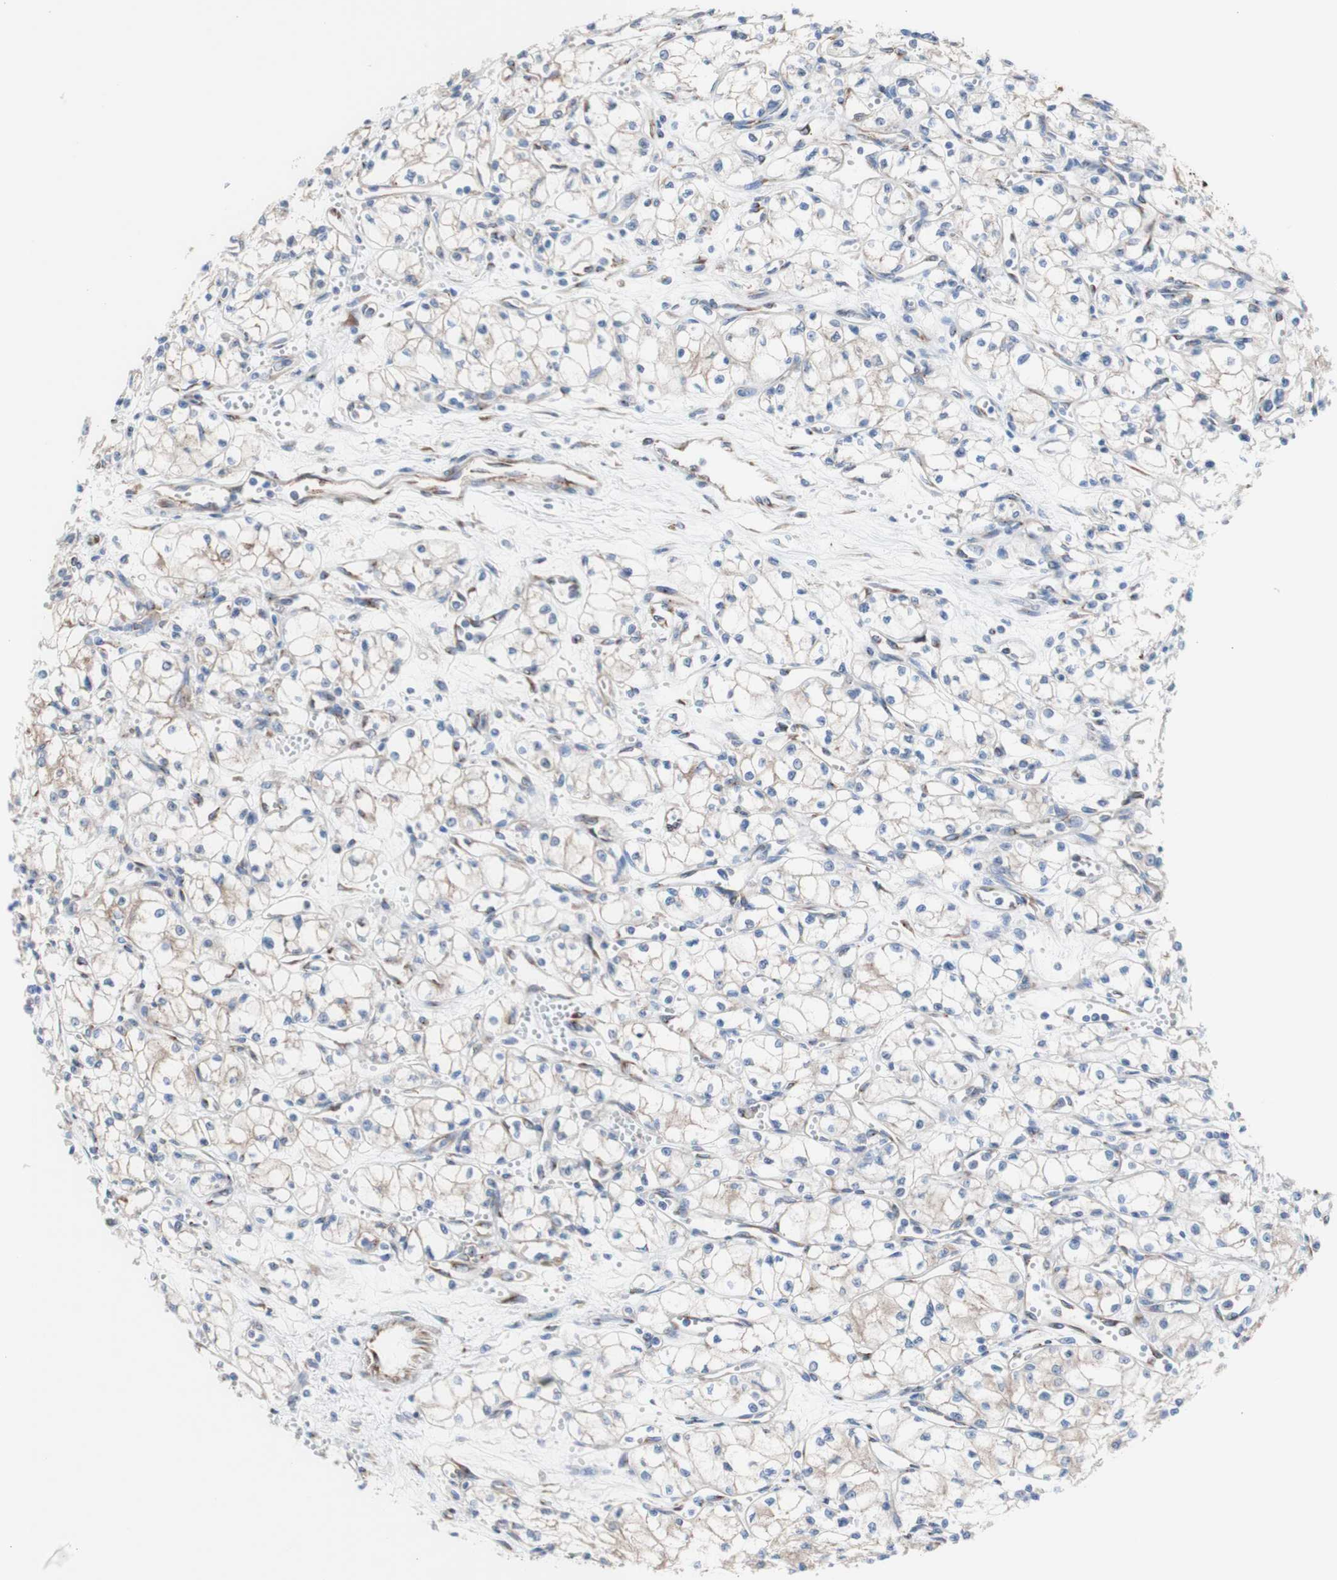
{"staining": {"intensity": "weak", "quantity": ">75%", "location": "cytoplasmic/membranous"}, "tissue": "renal cancer", "cell_type": "Tumor cells", "image_type": "cancer", "snomed": [{"axis": "morphology", "description": "Normal tissue, NOS"}, {"axis": "morphology", "description": "Adenocarcinoma, NOS"}, {"axis": "topography", "description": "Kidney"}], "caption": "Renal adenocarcinoma stained for a protein (brown) reveals weak cytoplasmic/membranous positive staining in approximately >75% of tumor cells.", "gene": "LRIG3", "patient": {"sex": "male", "age": 59}}